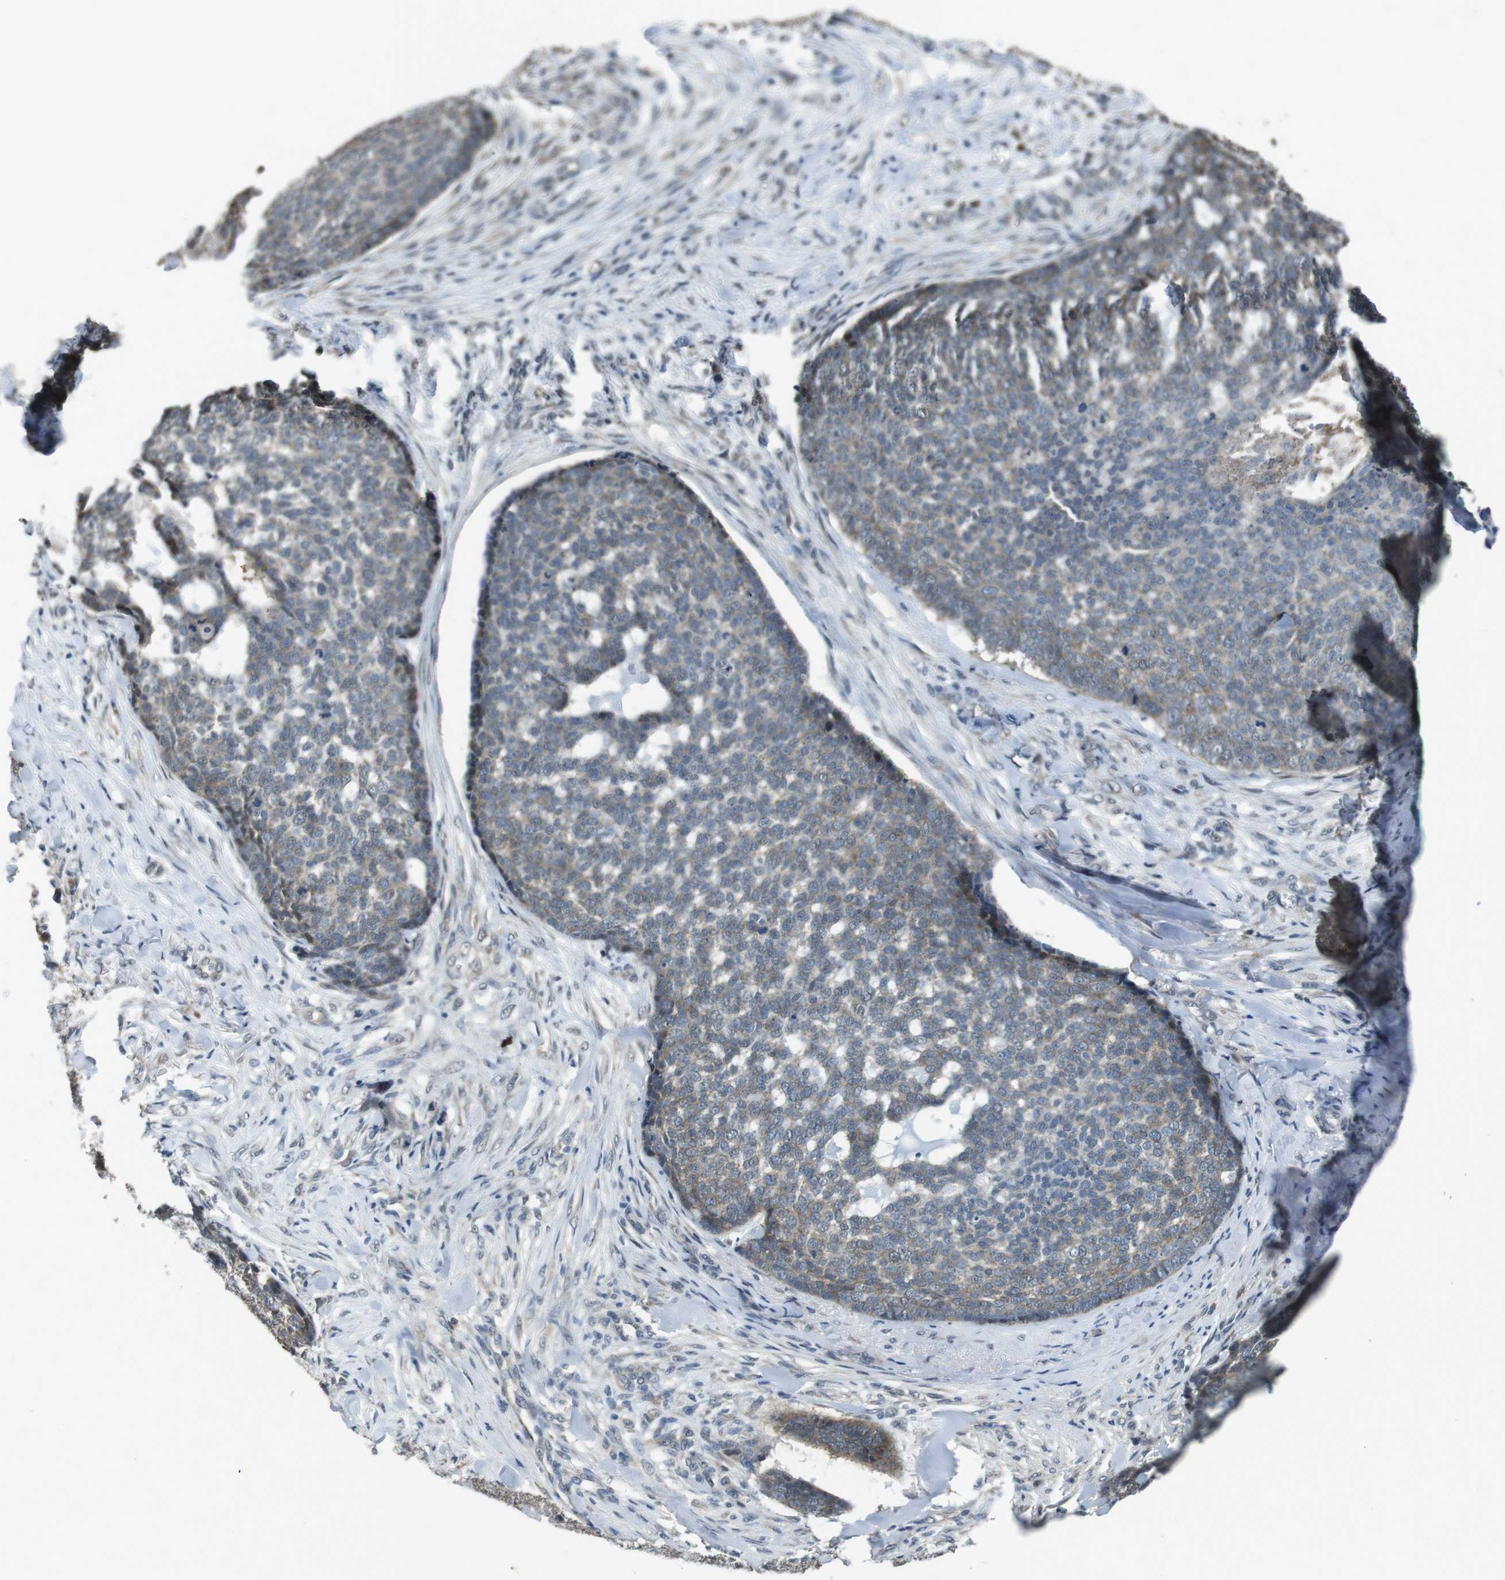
{"staining": {"intensity": "weak", "quantity": ">75%", "location": "cytoplasmic/membranous"}, "tissue": "skin cancer", "cell_type": "Tumor cells", "image_type": "cancer", "snomed": [{"axis": "morphology", "description": "Basal cell carcinoma"}, {"axis": "topography", "description": "Skin"}], "caption": "Human skin basal cell carcinoma stained for a protein (brown) exhibits weak cytoplasmic/membranous positive expression in approximately >75% of tumor cells.", "gene": "CLDN7", "patient": {"sex": "male", "age": 84}}